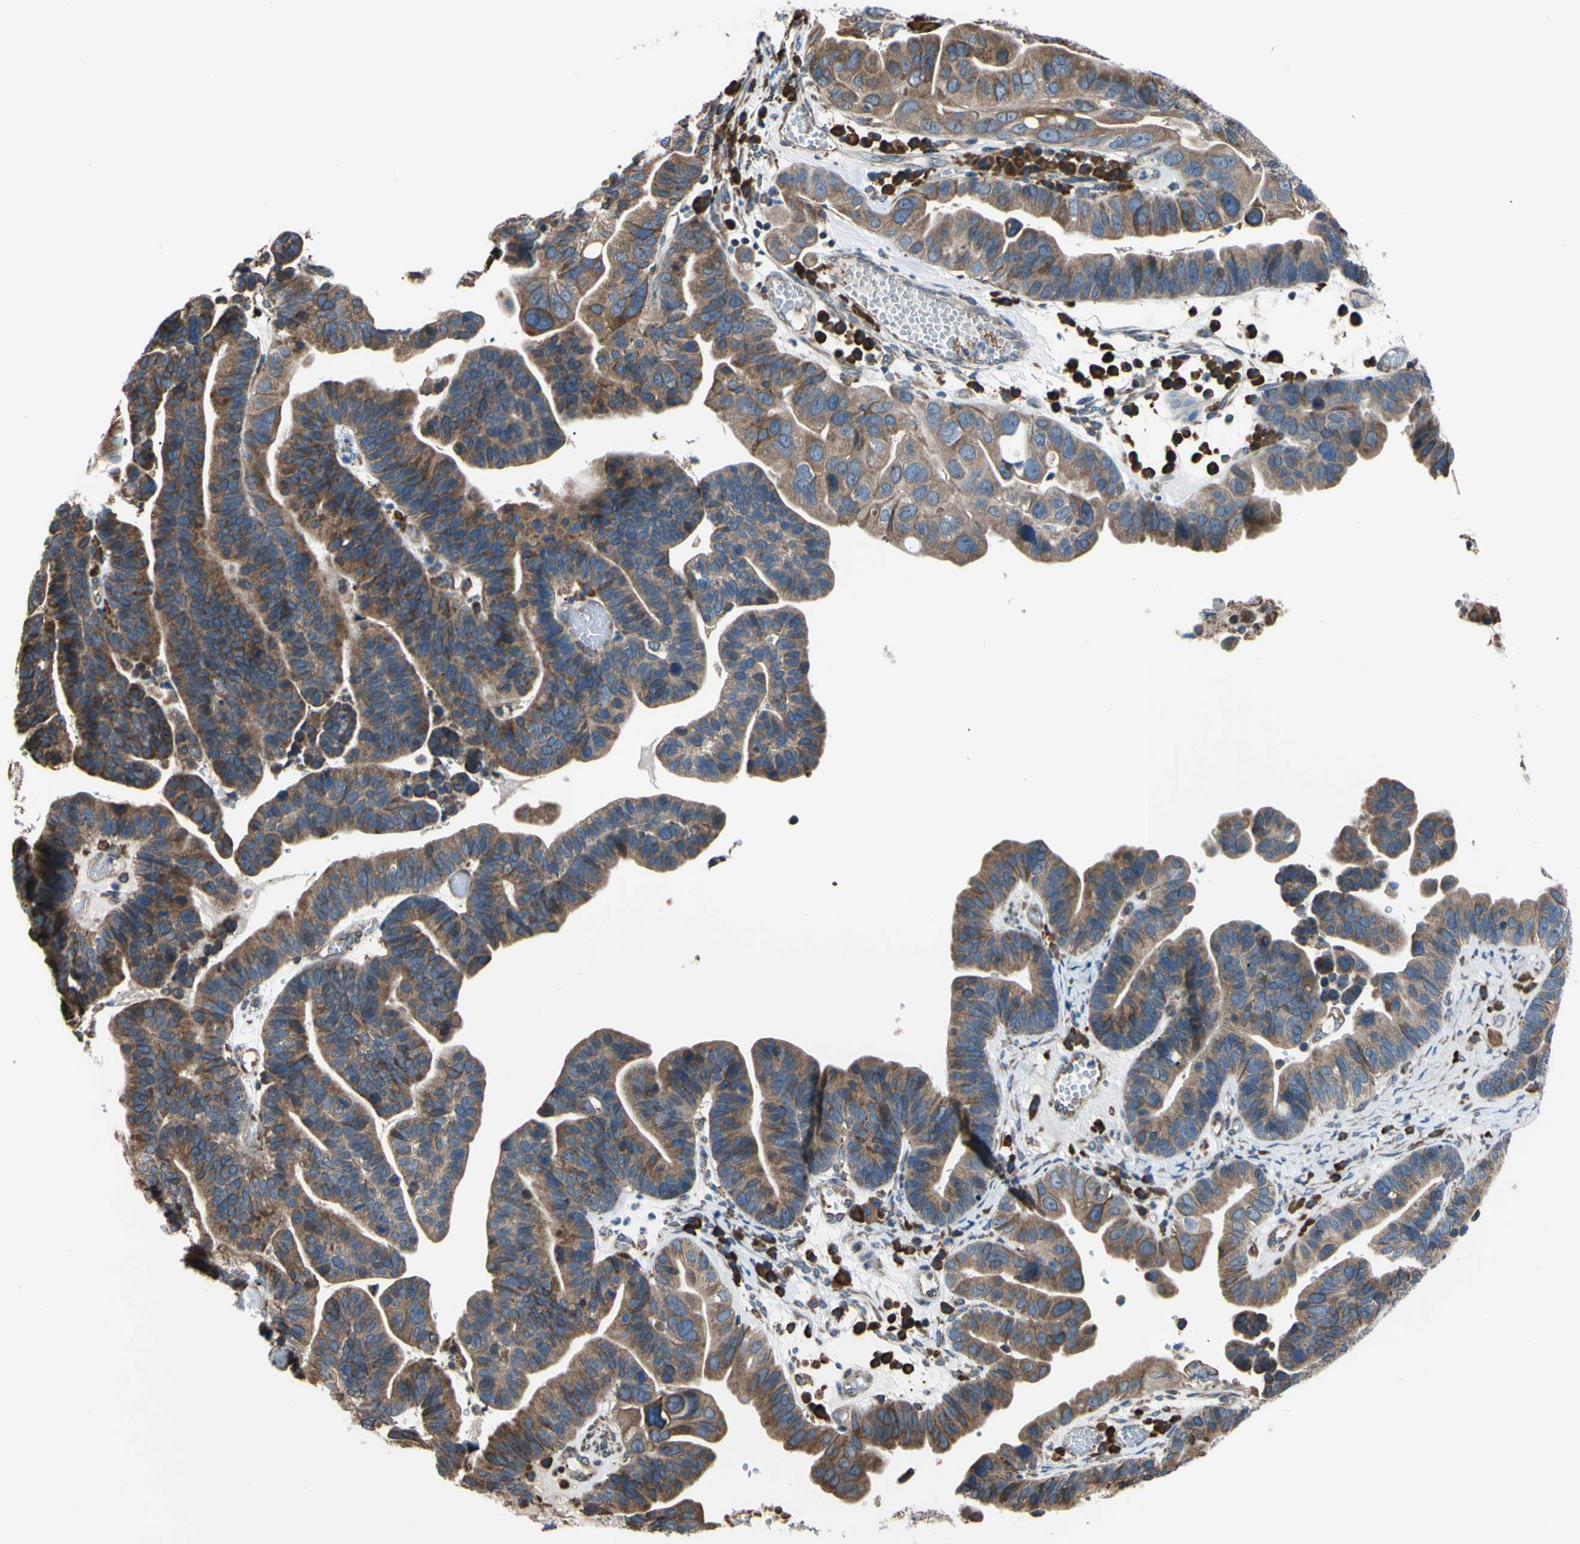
{"staining": {"intensity": "moderate", "quantity": ">75%", "location": "cytoplasmic/membranous"}, "tissue": "ovarian cancer", "cell_type": "Tumor cells", "image_type": "cancer", "snomed": [{"axis": "morphology", "description": "Cystadenocarcinoma, serous, NOS"}, {"axis": "topography", "description": "Ovary"}], "caption": "This is a photomicrograph of IHC staining of ovarian serous cystadenocarcinoma, which shows moderate positivity in the cytoplasmic/membranous of tumor cells.", "gene": "BMF", "patient": {"sex": "female", "age": 56}}